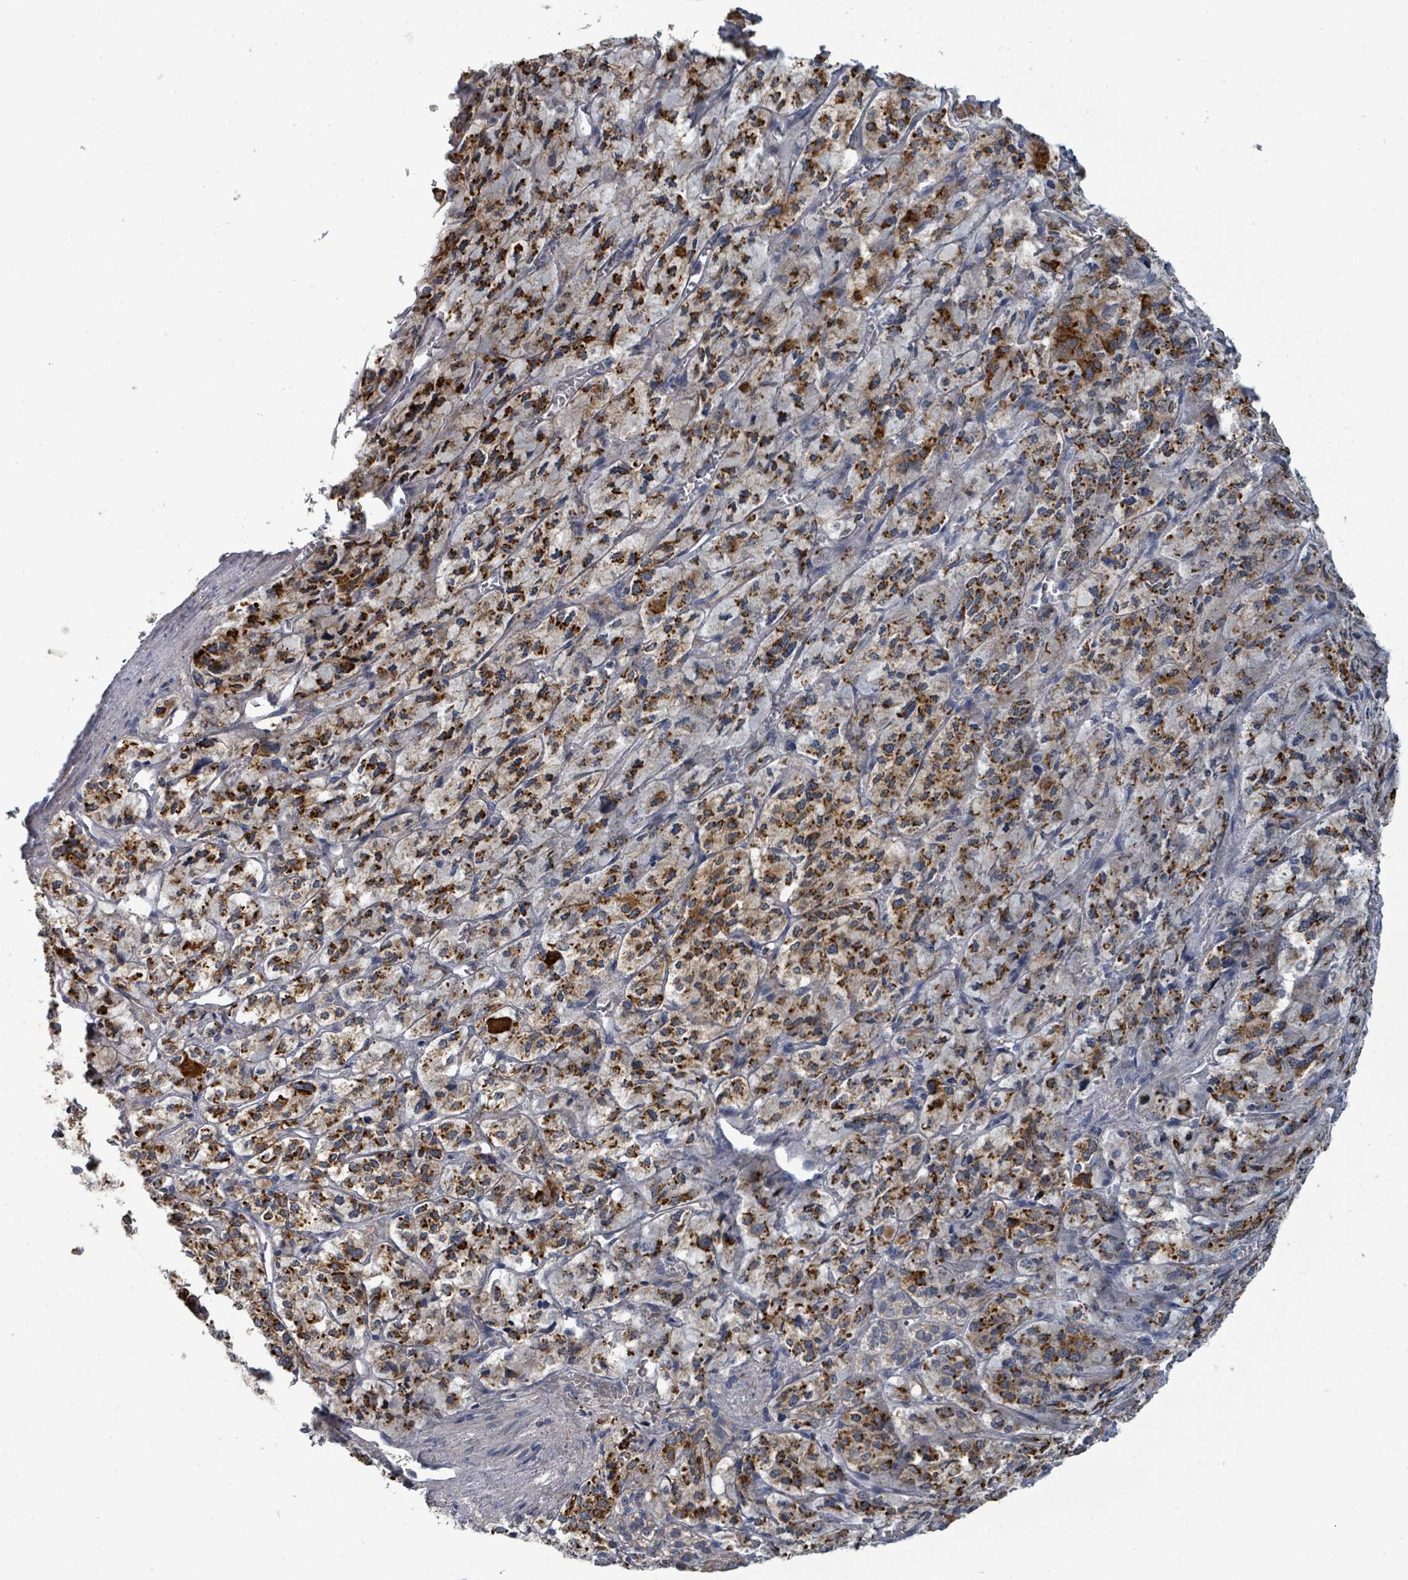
{"staining": {"intensity": "strong", "quantity": "25%-75%", "location": "cytoplasmic/membranous"}, "tissue": "adrenal gland", "cell_type": "Glandular cells", "image_type": "normal", "snomed": [{"axis": "morphology", "description": "Normal tissue, NOS"}, {"axis": "topography", "description": "Adrenal gland"}], "caption": "Immunohistochemistry (IHC) staining of normal adrenal gland, which exhibits high levels of strong cytoplasmic/membranous expression in approximately 25%-75% of glandular cells indicating strong cytoplasmic/membranous protein staining. The staining was performed using DAB (brown) for protein detection and nuclei were counterstained in hematoxylin (blue).", "gene": "TRDMT1", "patient": {"sex": "female", "age": 41}}